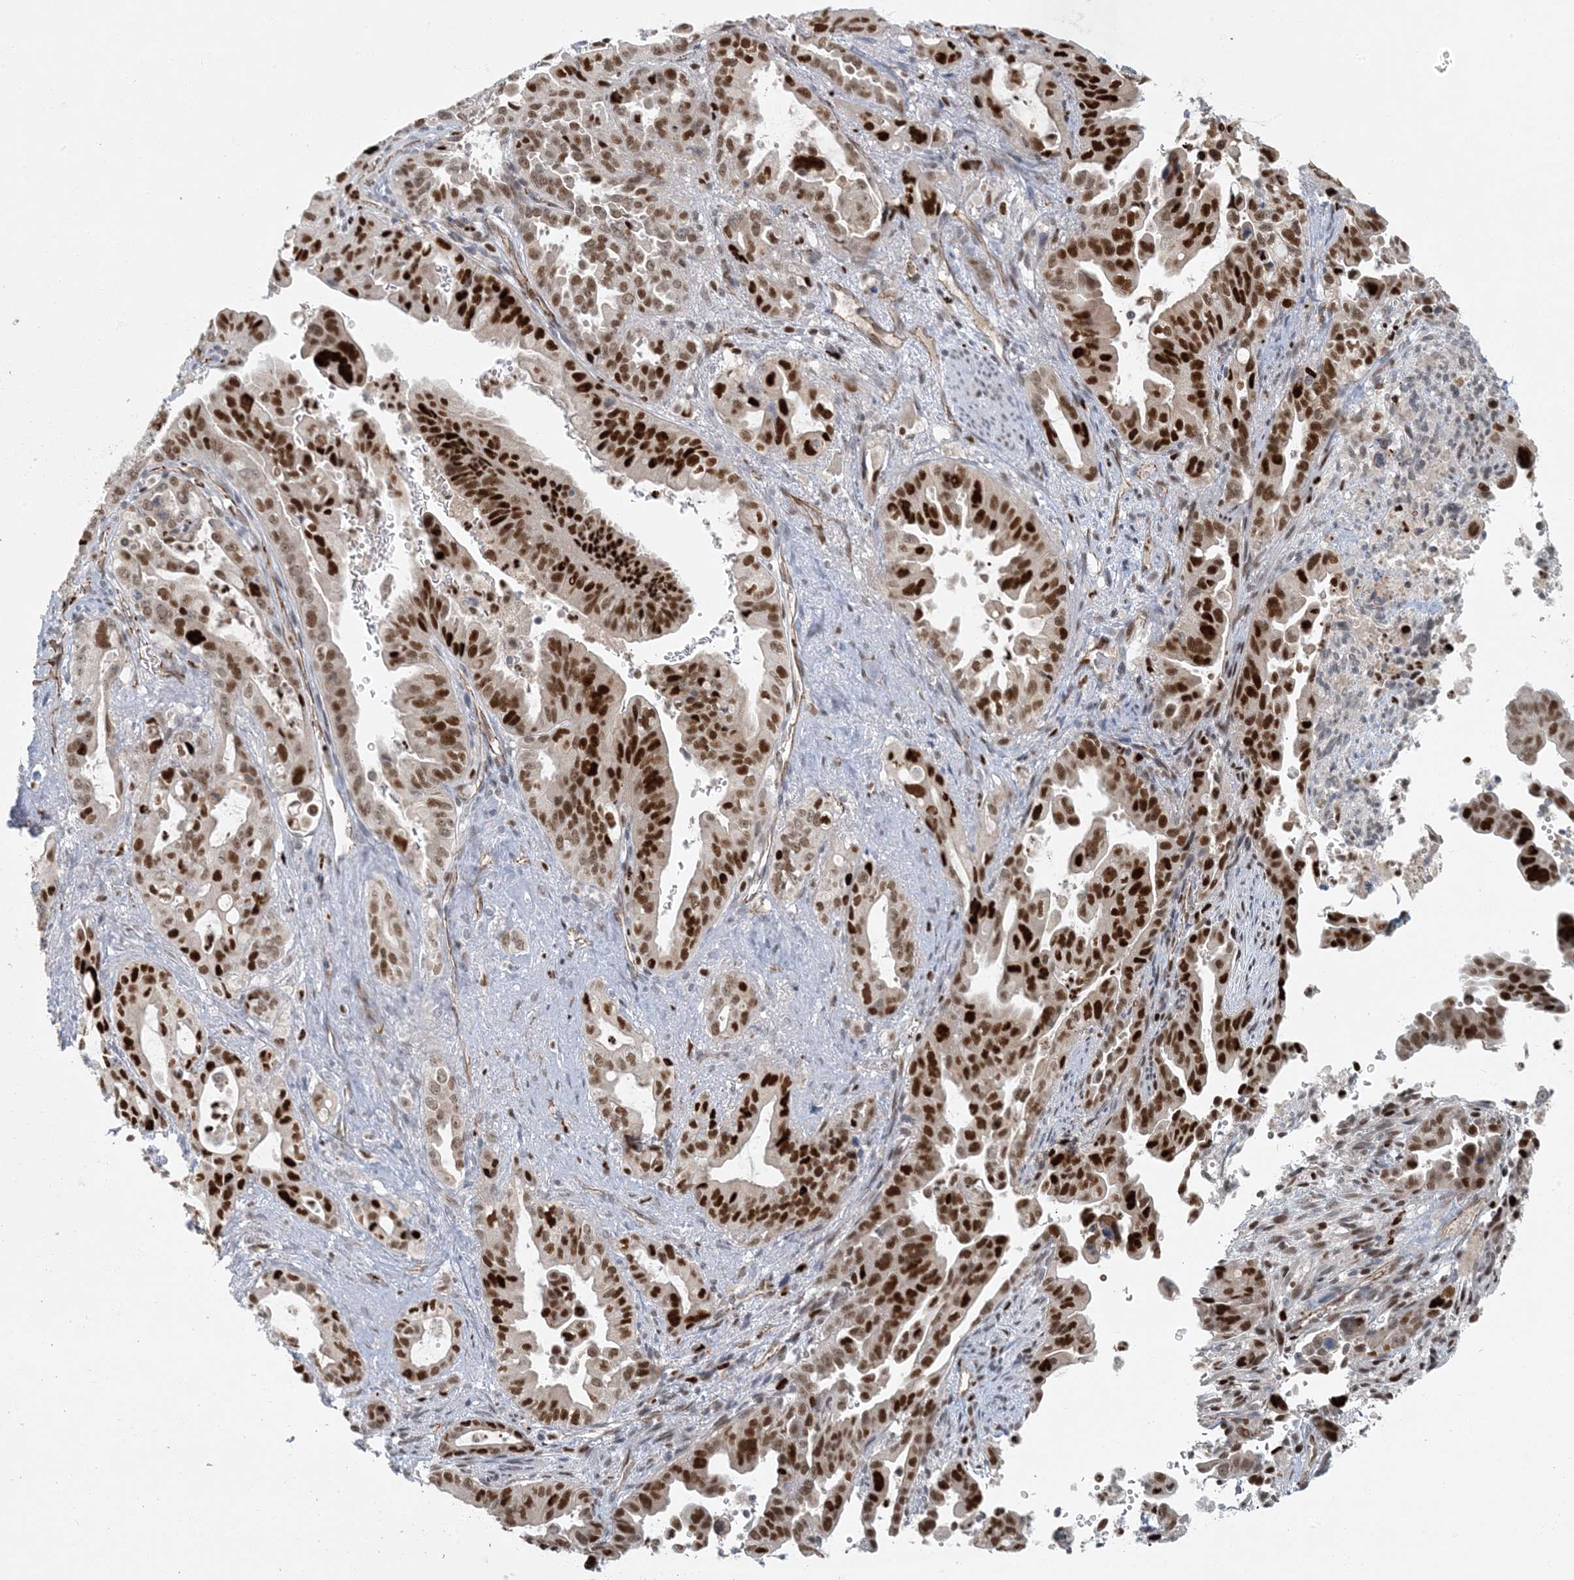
{"staining": {"intensity": "strong", "quantity": ">75%", "location": "nuclear"}, "tissue": "pancreatic cancer", "cell_type": "Tumor cells", "image_type": "cancer", "snomed": [{"axis": "morphology", "description": "Adenocarcinoma, NOS"}, {"axis": "topography", "description": "Pancreas"}], "caption": "Pancreatic cancer stained for a protein (brown) shows strong nuclear positive positivity in about >75% of tumor cells.", "gene": "AK9", "patient": {"sex": "male", "age": 70}}